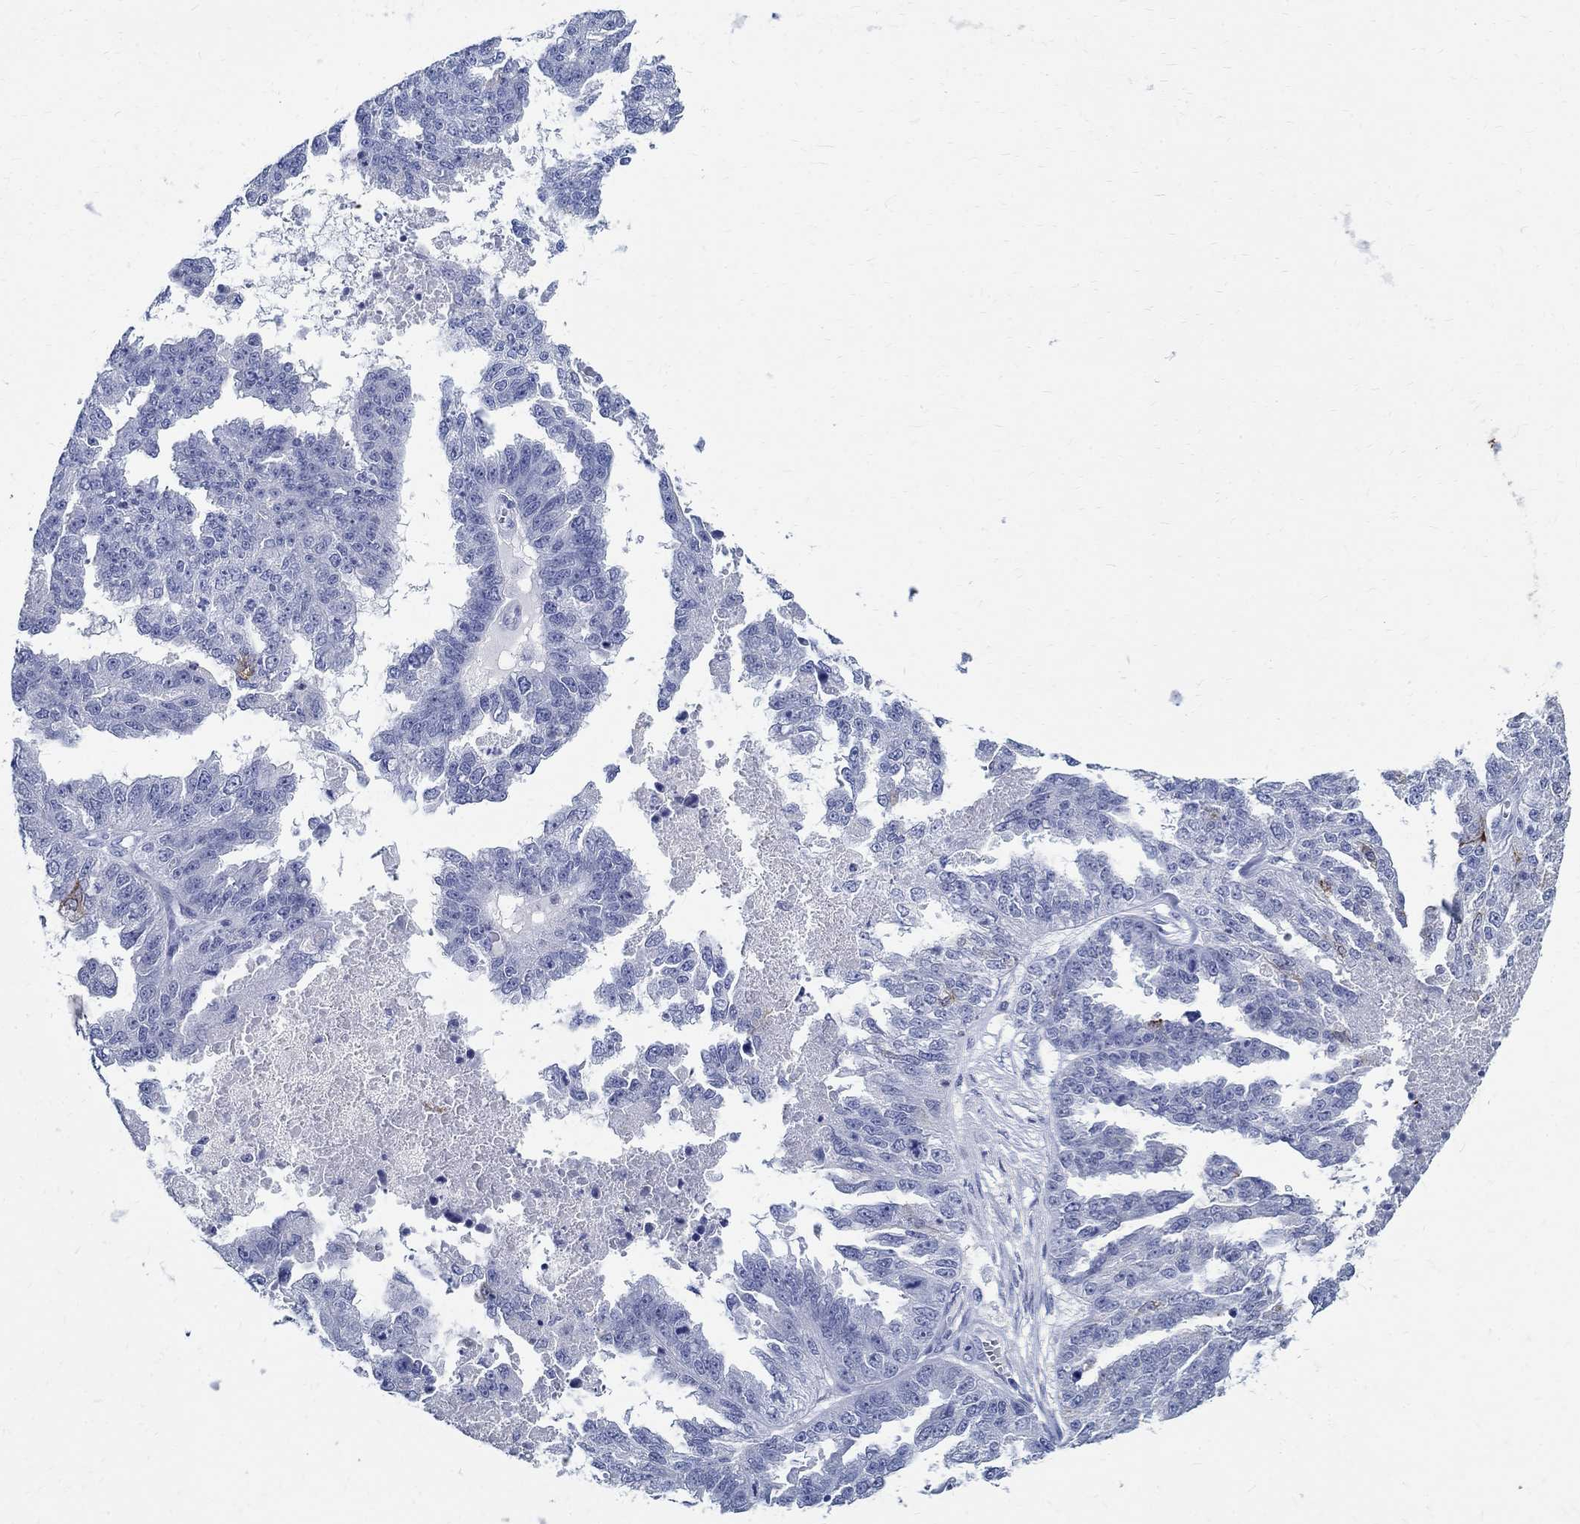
{"staining": {"intensity": "negative", "quantity": "none", "location": "none"}, "tissue": "ovarian cancer", "cell_type": "Tumor cells", "image_type": "cancer", "snomed": [{"axis": "morphology", "description": "Cystadenocarcinoma, serous, NOS"}, {"axis": "topography", "description": "Ovary"}], "caption": "Photomicrograph shows no significant protein staining in tumor cells of ovarian serous cystadenocarcinoma.", "gene": "BSPRY", "patient": {"sex": "female", "age": 58}}